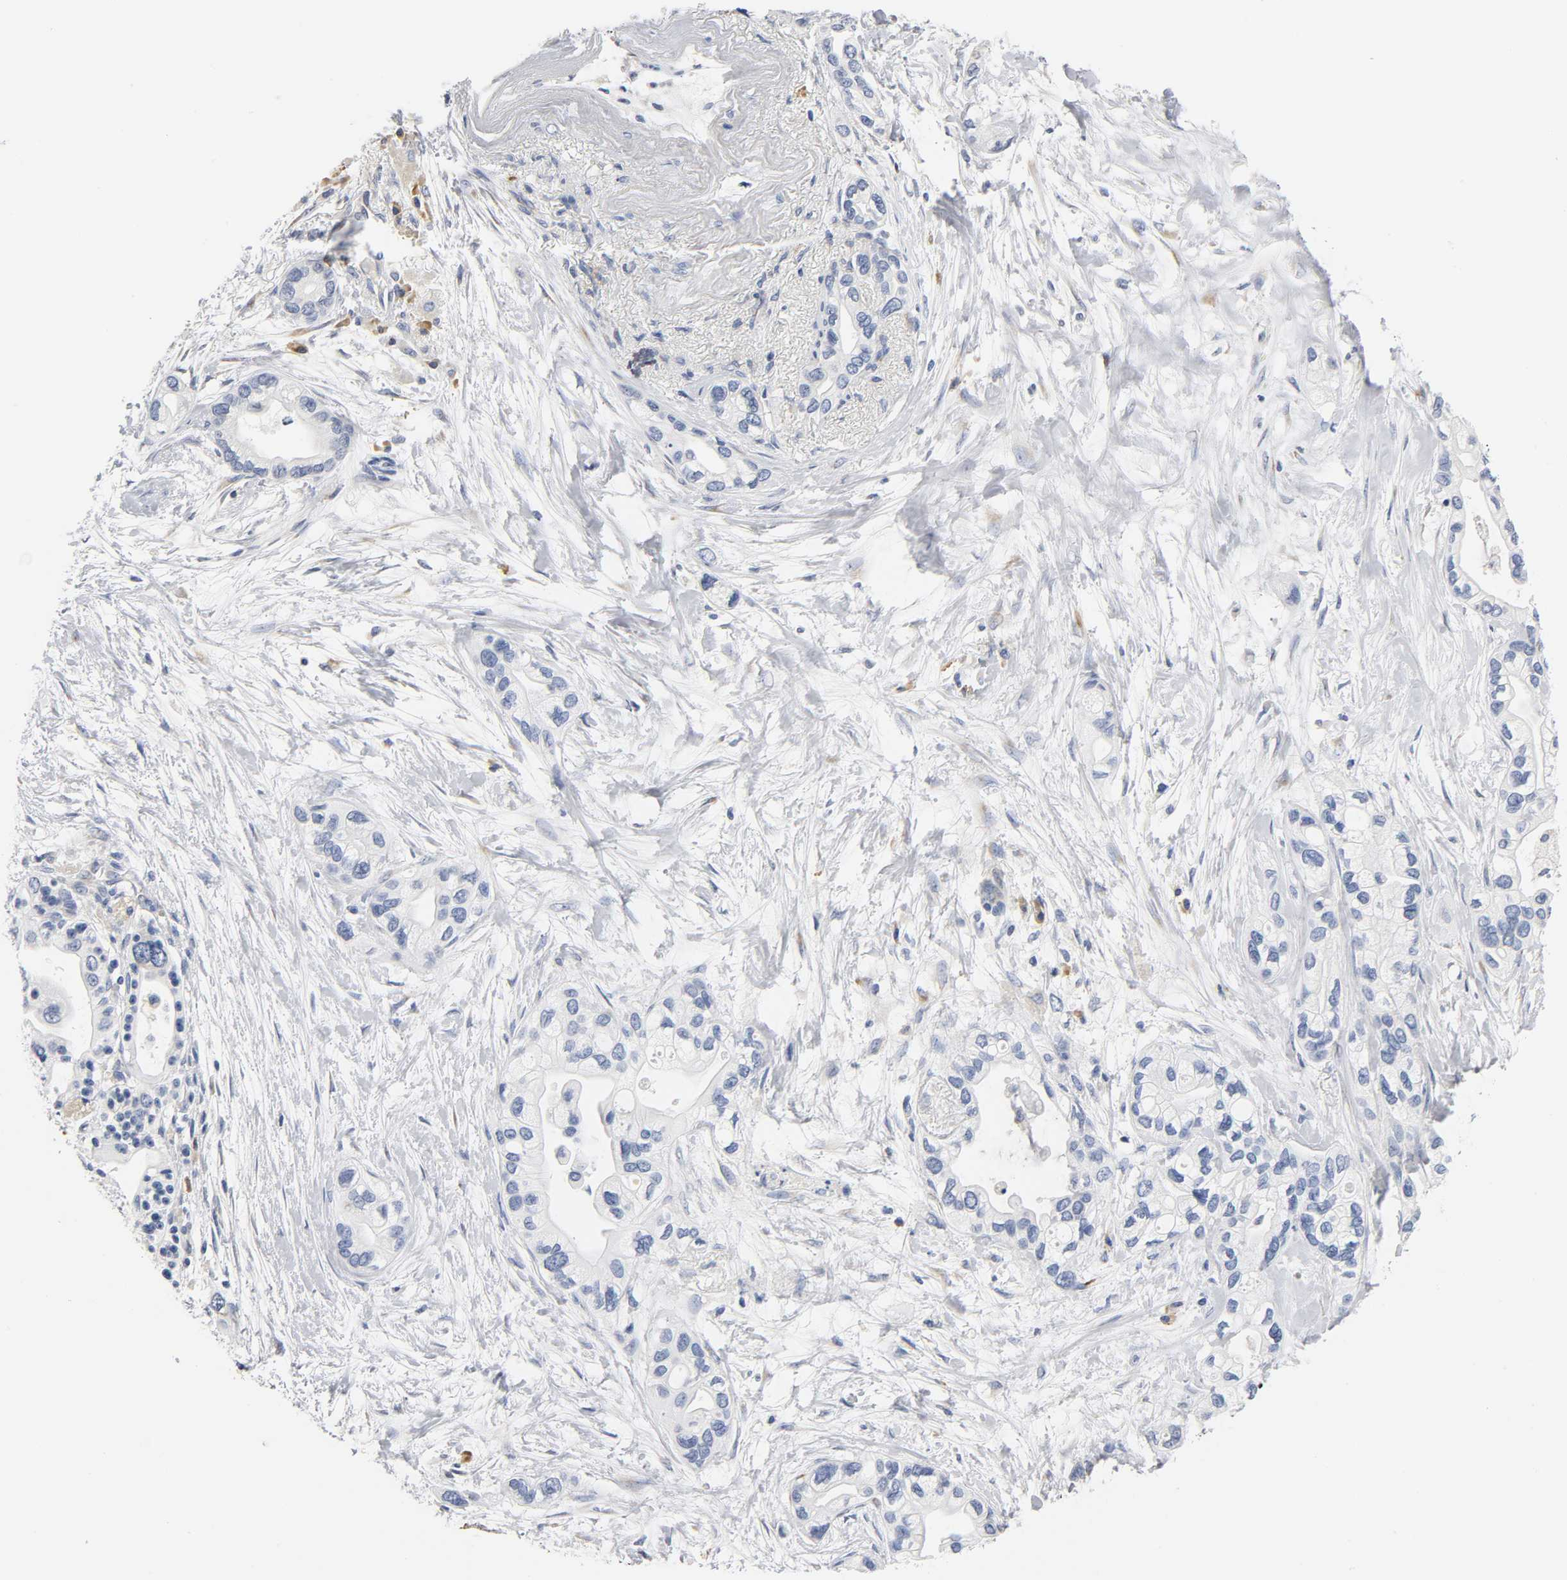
{"staining": {"intensity": "negative", "quantity": "none", "location": "none"}, "tissue": "pancreatic cancer", "cell_type": "Tumor cells", "image_type": "cancer", "snomed": [{"axis": "morphology", "description": "Adenocarcinoma, NOS"}, {"axis": "topography", "description": "Pancreas"}], "caption": "Protein analysis of adenocarcinoma (pancreatic) shows no significant positivity in tumor cells.", "gene": "REL", "patient": {"sex": "female", "age": 77}}